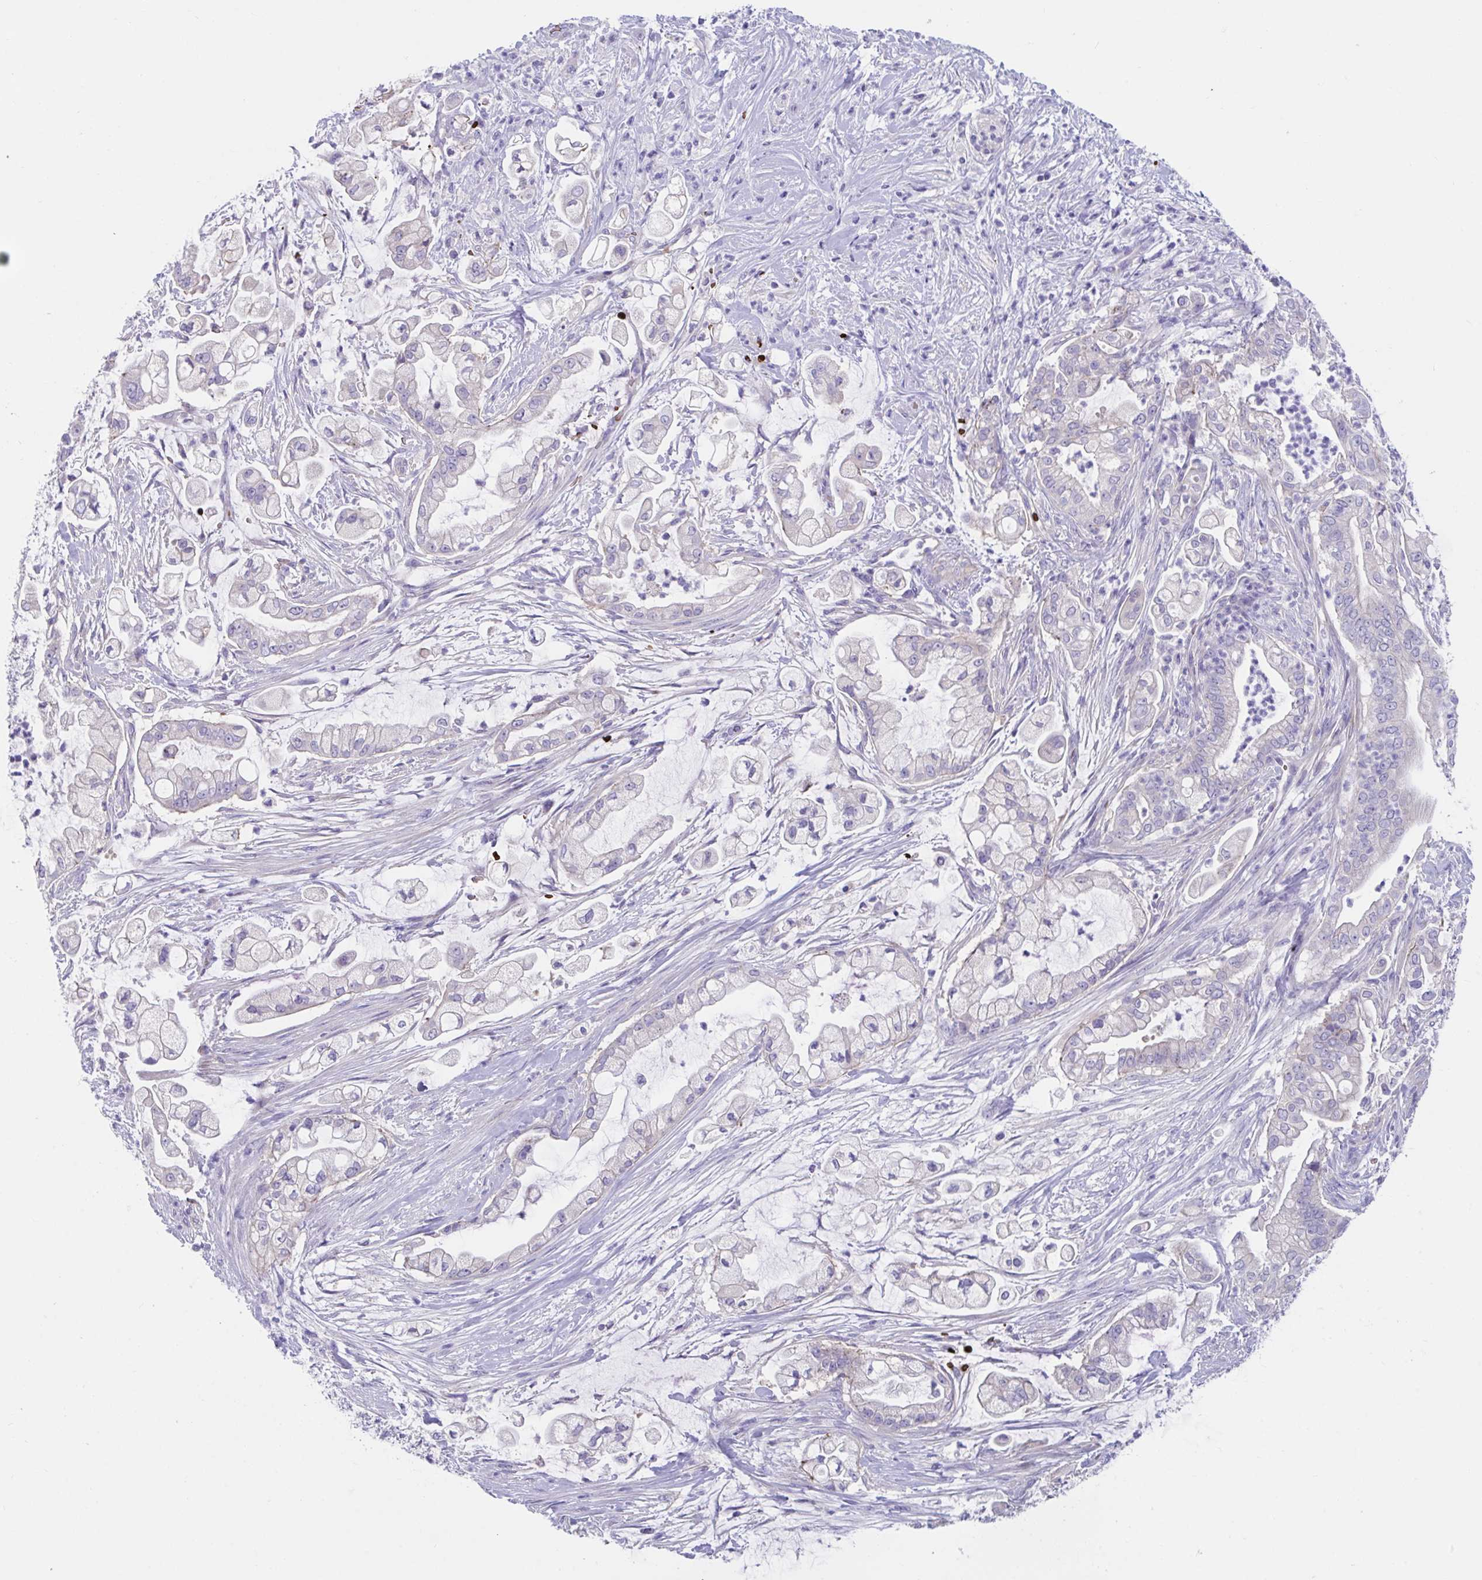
{"staining": {"intensity": "negative", "quantity": "none", "location": "none"}, "tissue": "pancreatic cancer", "cell_type": "Tumor cells", "image_type": "cancer", "snomed": [{"axis": "morphology", "description": "Adenocarcinoma, NOS"}, {"axis": "topography", "description": "Pancreas"}], "caption": "A micrograph of human pancreatic adenocarcinoma is negative for staining in tumor cells. (Immunohistochemistry, brightfield microscopy, high magnification).", "gene": "TTC30B", "patient": {"sex": "female", "age": 69}}